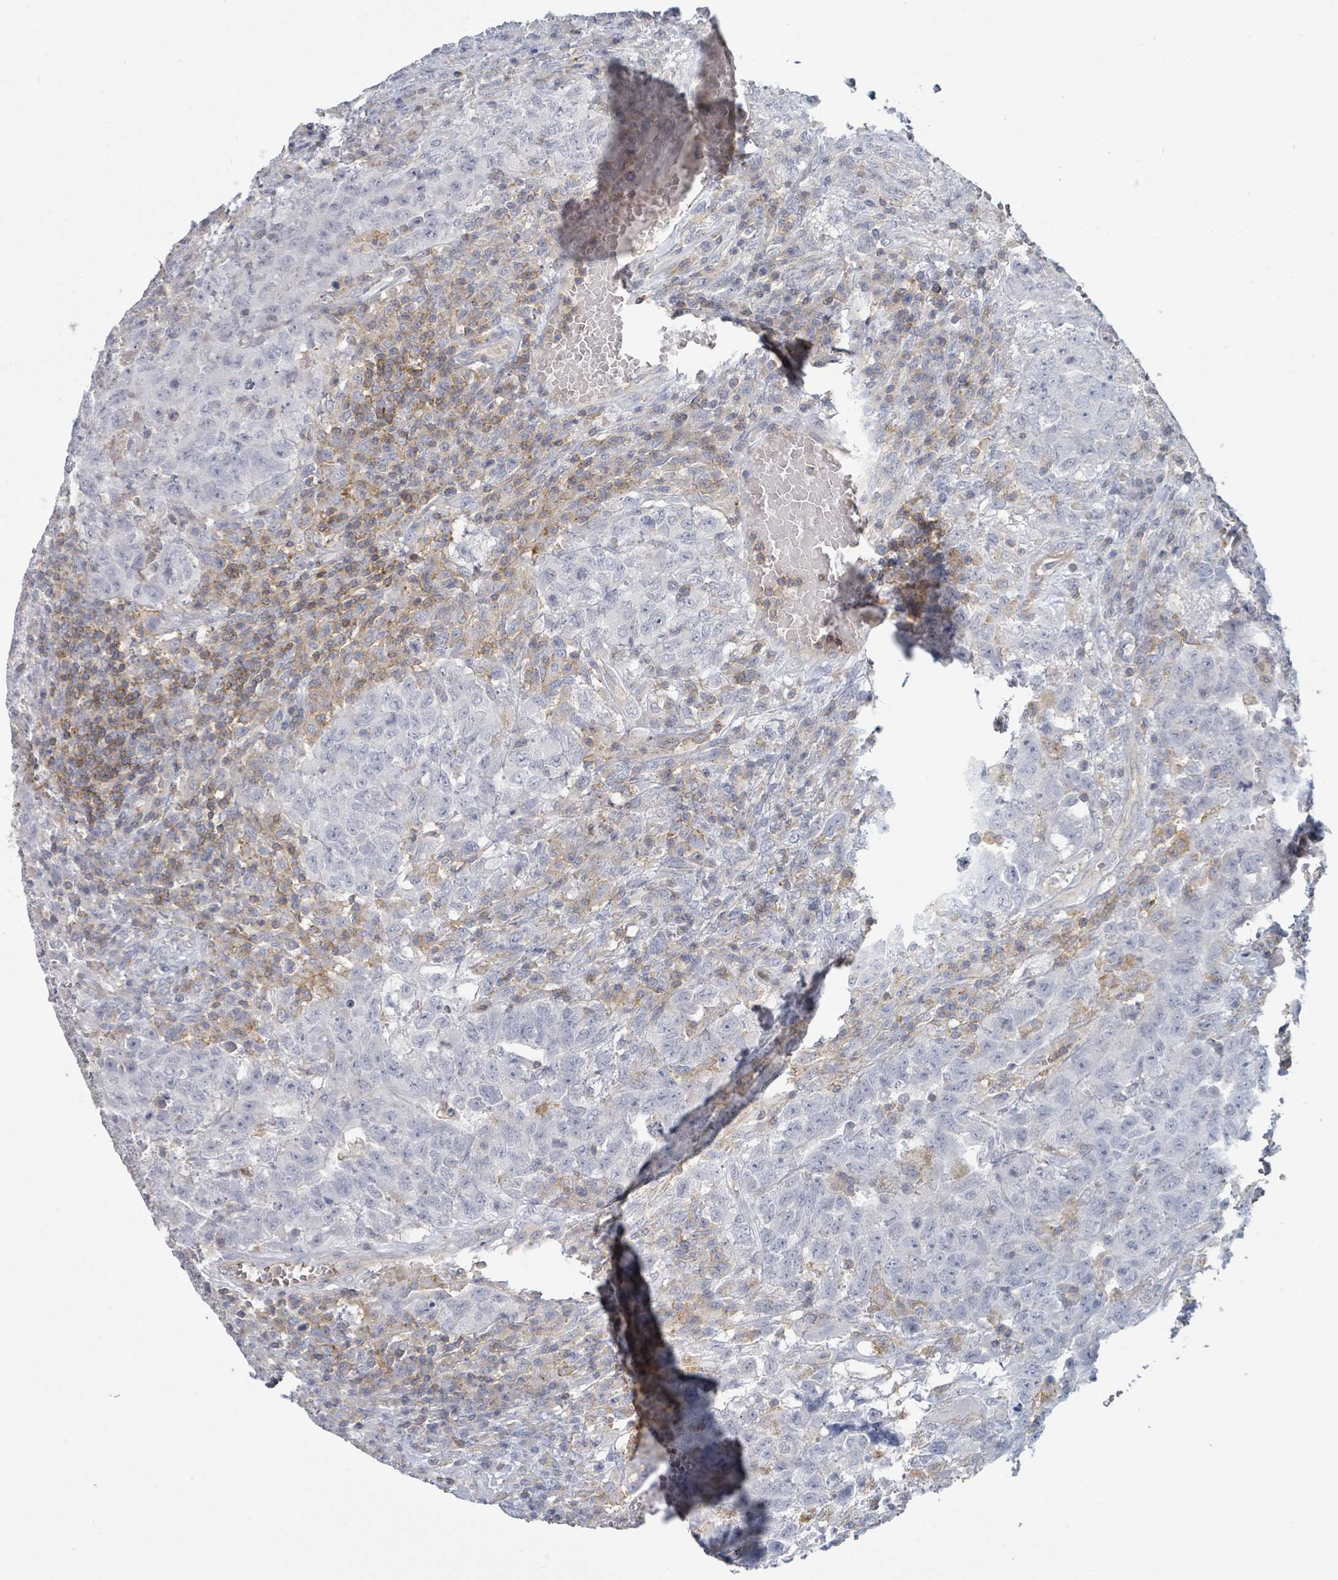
{"staining": {"intensity": "negative", "quantity": "none", "location": "none"}, "tissue": "testis cancer", "cell_type": "Tumor cells", "image_type": "cancer", "snomed": [{"axis": "morphology", "description": "Carcinoma, Embryonal, NOS"}, {"axis": "topography", "description": "Testis"}], "caption": "An immunohistochemistry (IHC) image of embryonal carcinoma (testis) is shown. There is no staining in tumor cells of embryonal carcinoma (testis).", "gene": "TNFRSF14", "patient": {"sex": "male", "age": 26}}